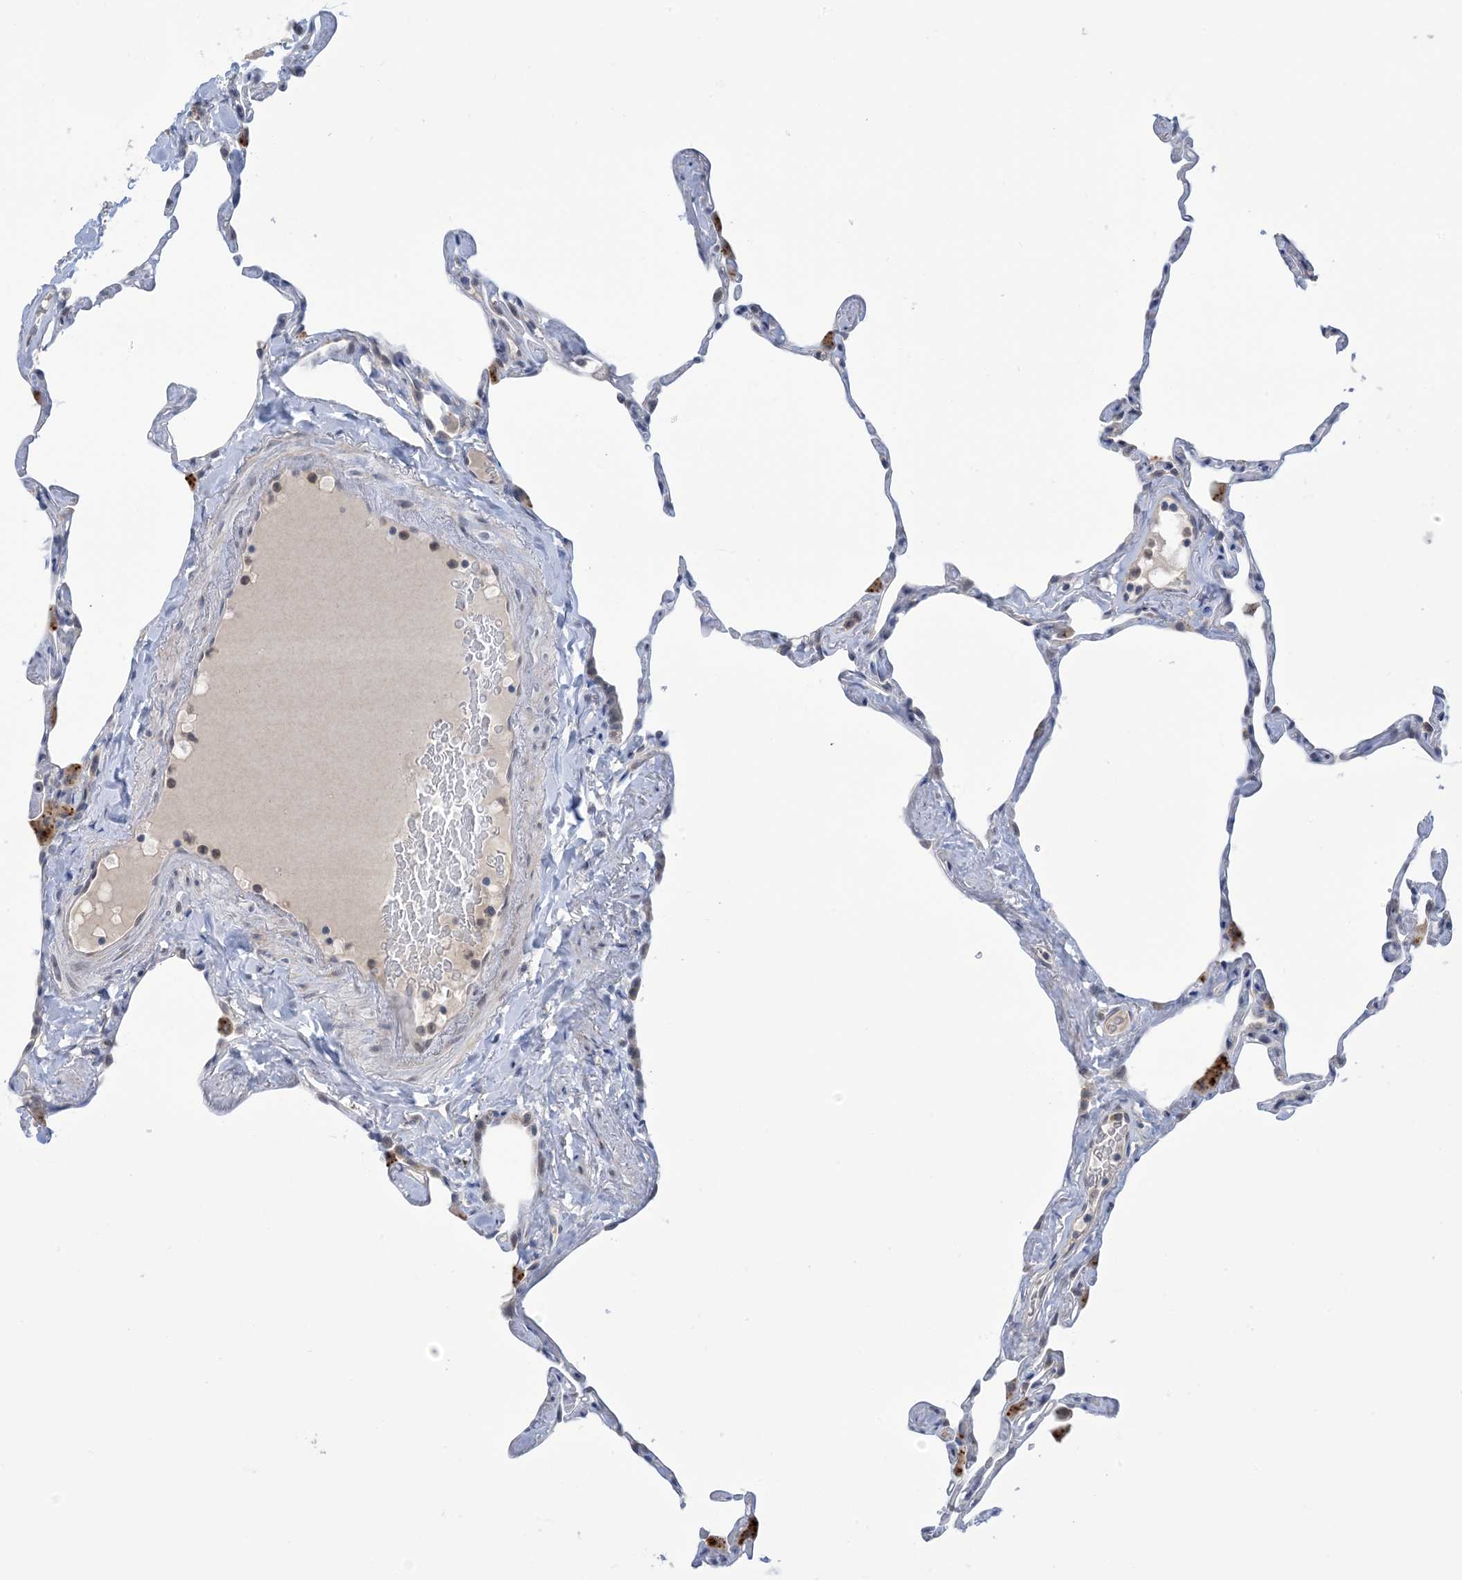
{"staining": {"intensity": "weak", "quantity": "<25%", "location": "cytoplasmic/membranous"}, "tissue": "lung", "cell_type": "Alveolar cells", "image_type": "normal", "snomed": [{"axis": "morphology", "description": "Normal tissue, NOS"}, {"axis": "topography", "description": "Lung"}], "caption": "The micrograph demonstrates no staining of alveolar cells in normal lung.", "gene": "TTYH1", "patient": {"sex": "male", "age": 65}}